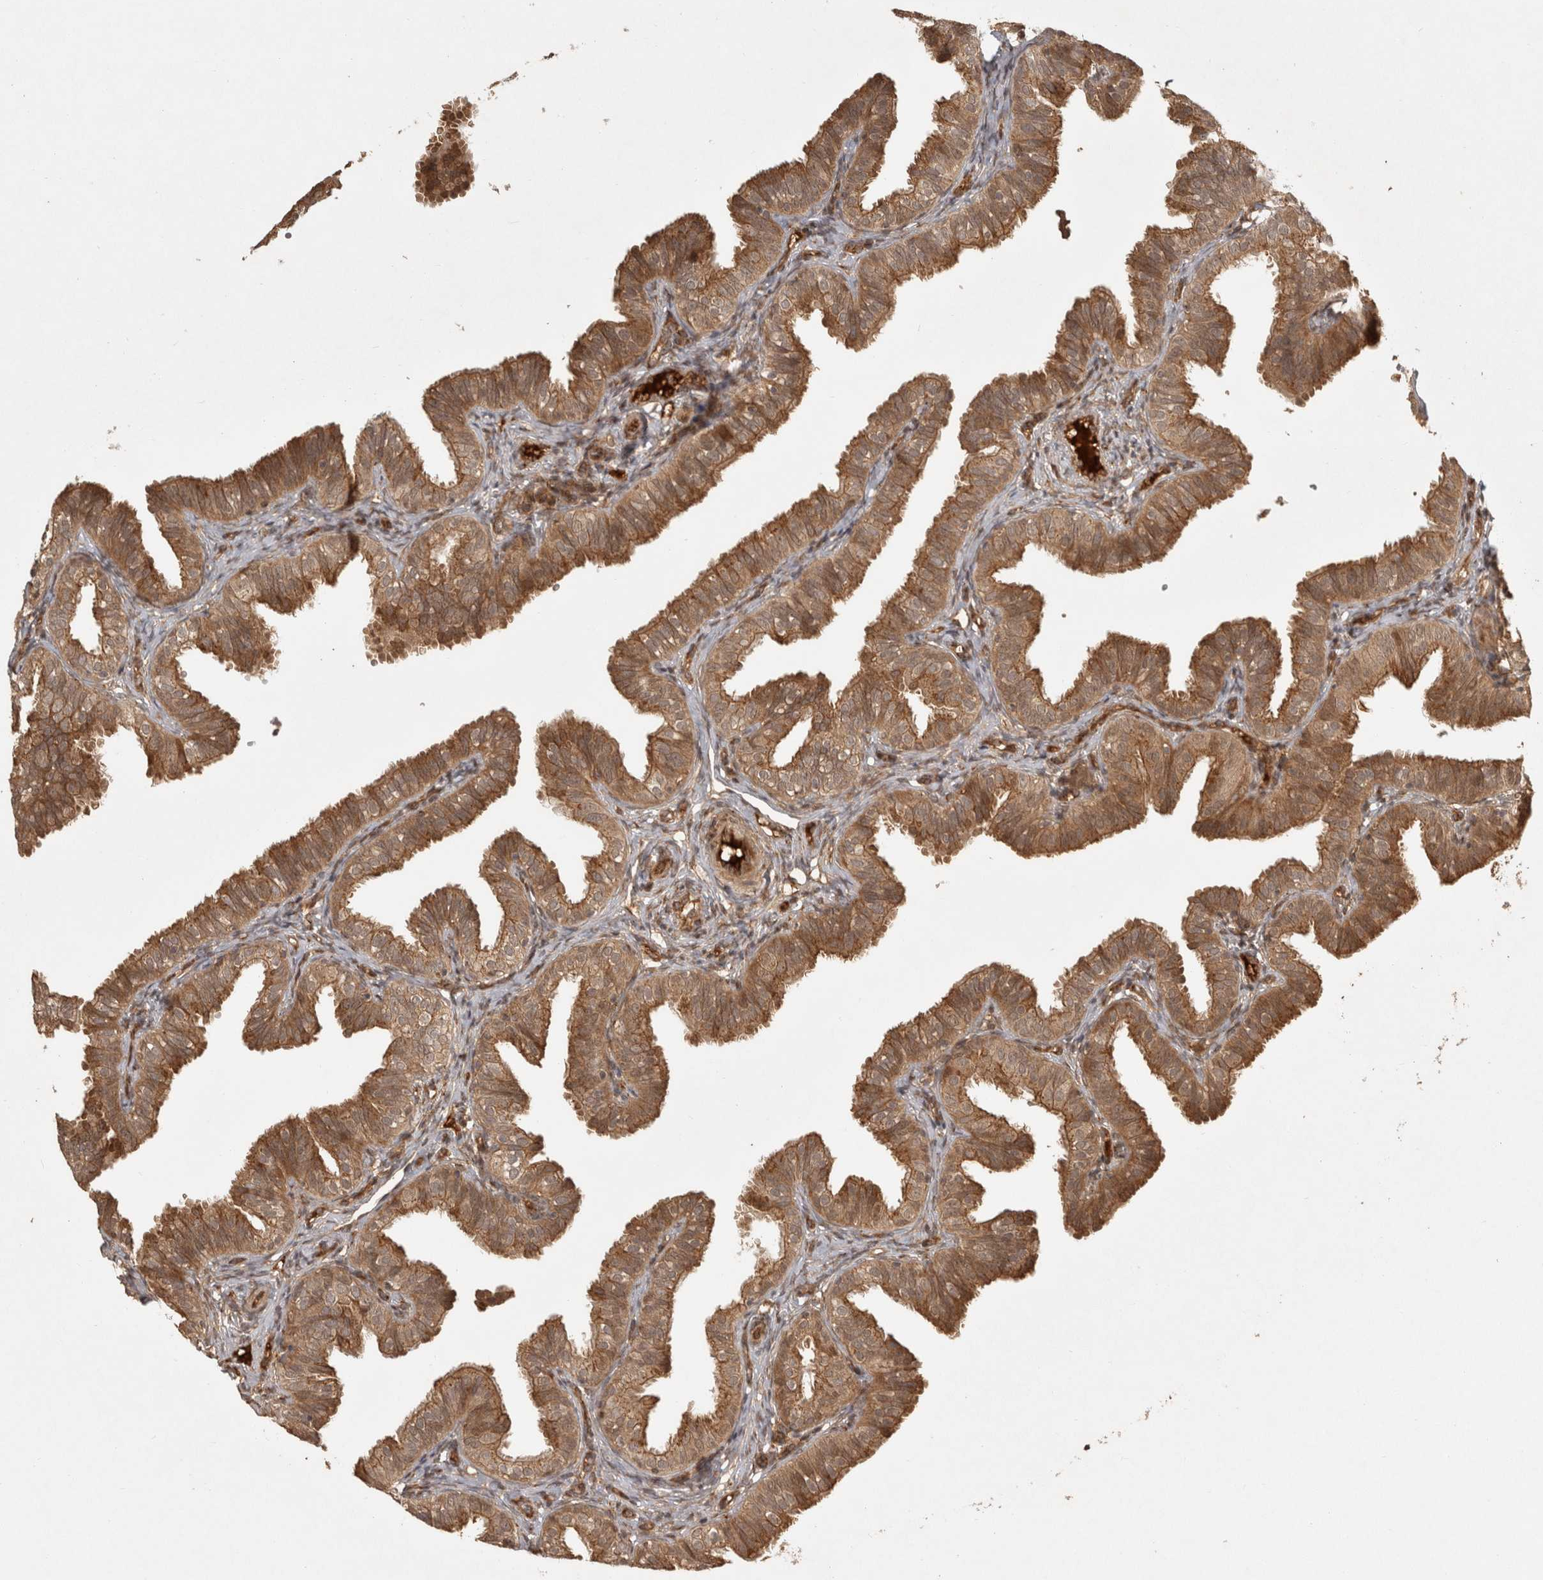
{"staining": {"intensity": "moderate", "quantity": ">75%", "location": "cytoplasmic/membranous"}, "tissue": "fallopian tube", "cell_type": "Glandular cells", "image_type": "normal", "snomed": [{"axis": "morphology", "description": "Normal tissue, NOS"}, {"axis": "topography", "description": "Fallopian tube"}], "caption": "Brown immunohistochemical staining in benign human fallopian tube demonstrates moderate cytoplasmic/membranous positivity in about >75% of glandular cells. The staining was performed using DAB (3,3'-diaminobenzidine), with brown indicating positive protein expression. Nuclei are stained blue with hematoxylin.", "gene": "CAMSAP2", "patient": {"sex": "female", "age": 35}}